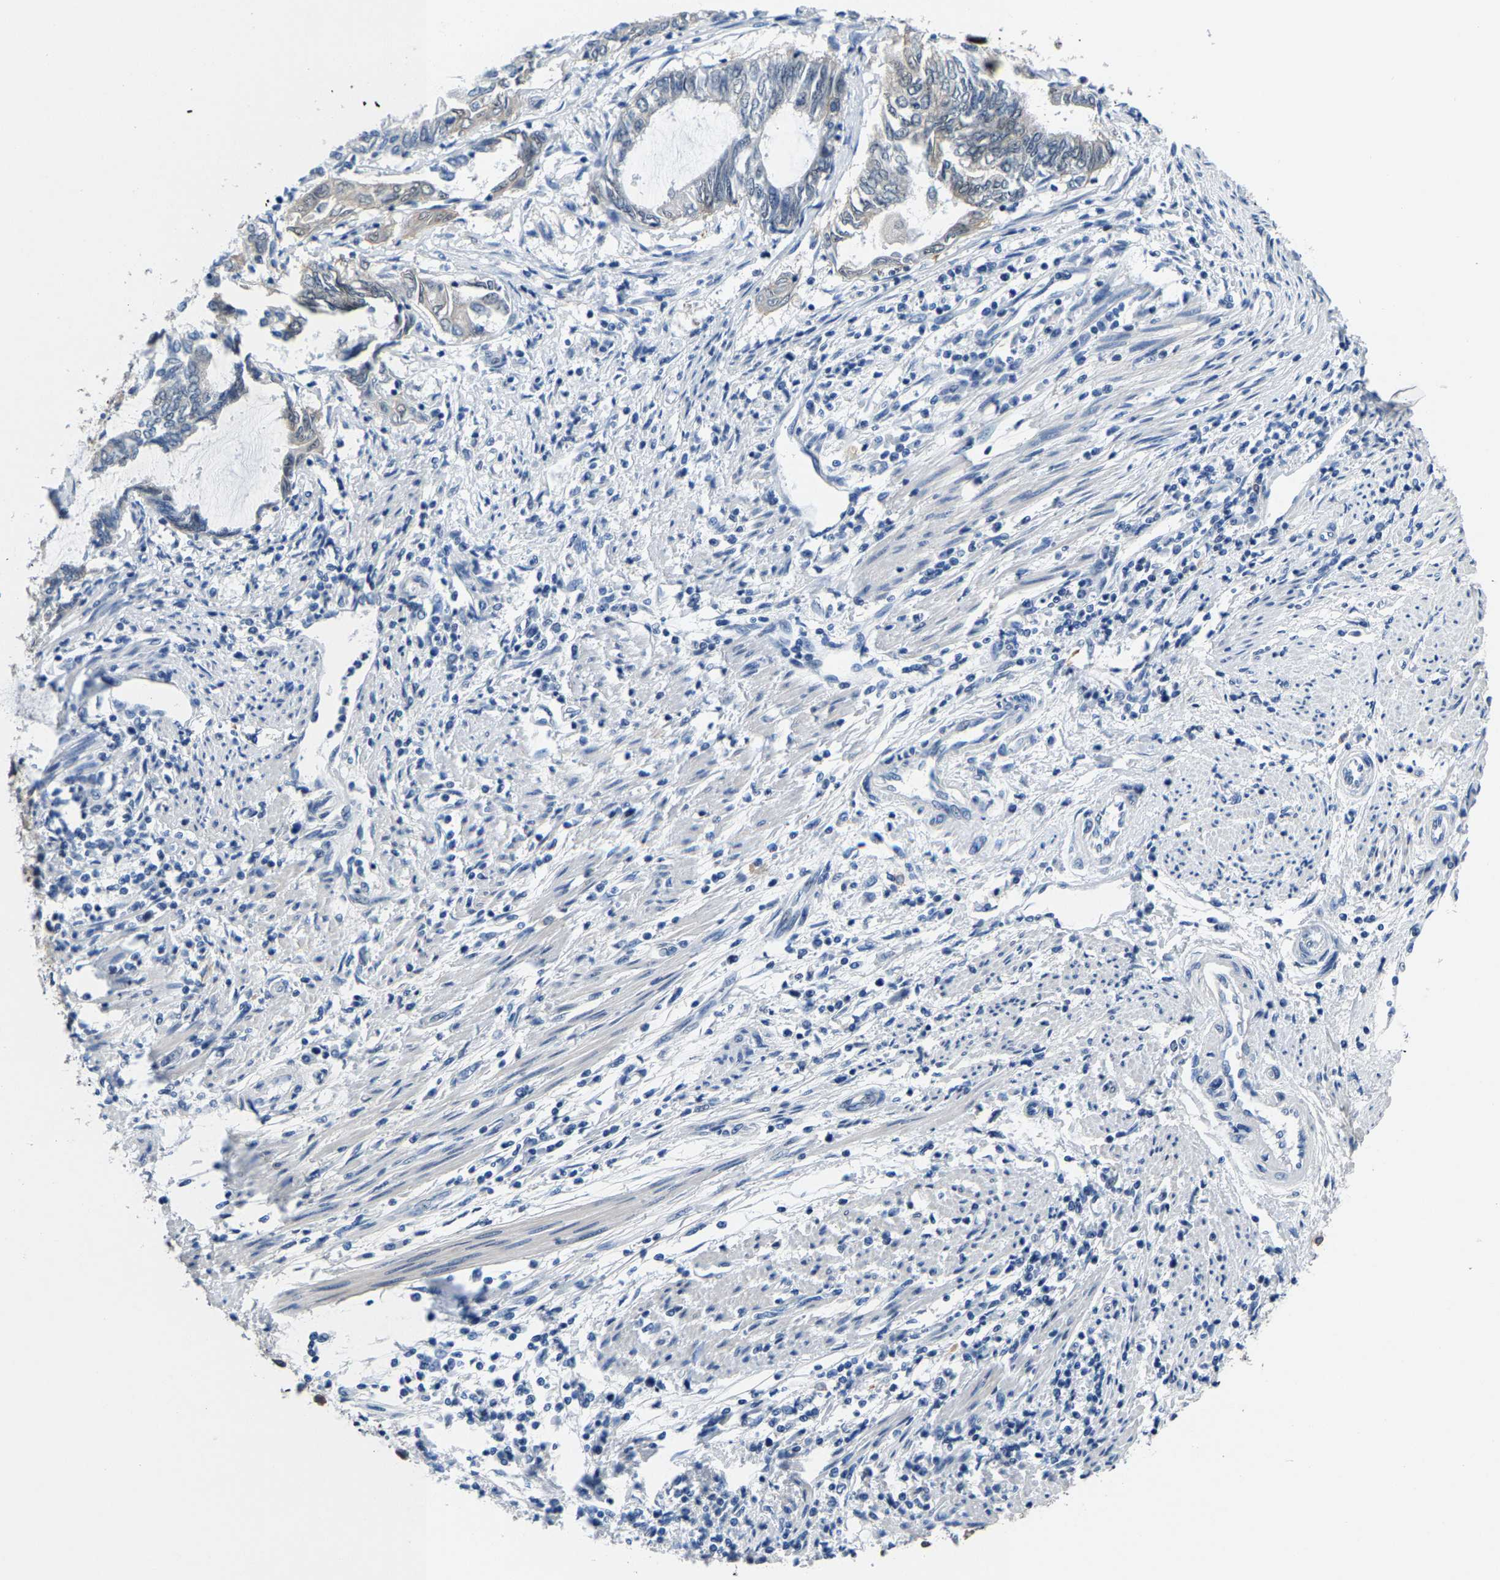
{"staining": {"intensity": "negative", "quantity": "none", "location": "none"}, "tissue": "endometrial cancer", "cell_type": "Tumor cells", "image_type": "cancer", "snomed": [{"axis": "morphology", "description": "Adenocarcinoma, NOS"}, {"axis": "topography", "description": "Uterus"}, {"axis": "topography", "description": "Endometrium"}], "caption": "This micrograph is of endometrial adenocarcinoma stained with immunohistochemistry (IHC) to label a protein in brown with the nuclei are counter-stained blue. There is no expression in tumor cells. (Brightfield microscopy of DAB (3,3'-diaminobenzidine) immunohistochemistry (IHC) at high magnification).", "gene": "SSH3", "patient": {"sex": "female", "age": 70}}